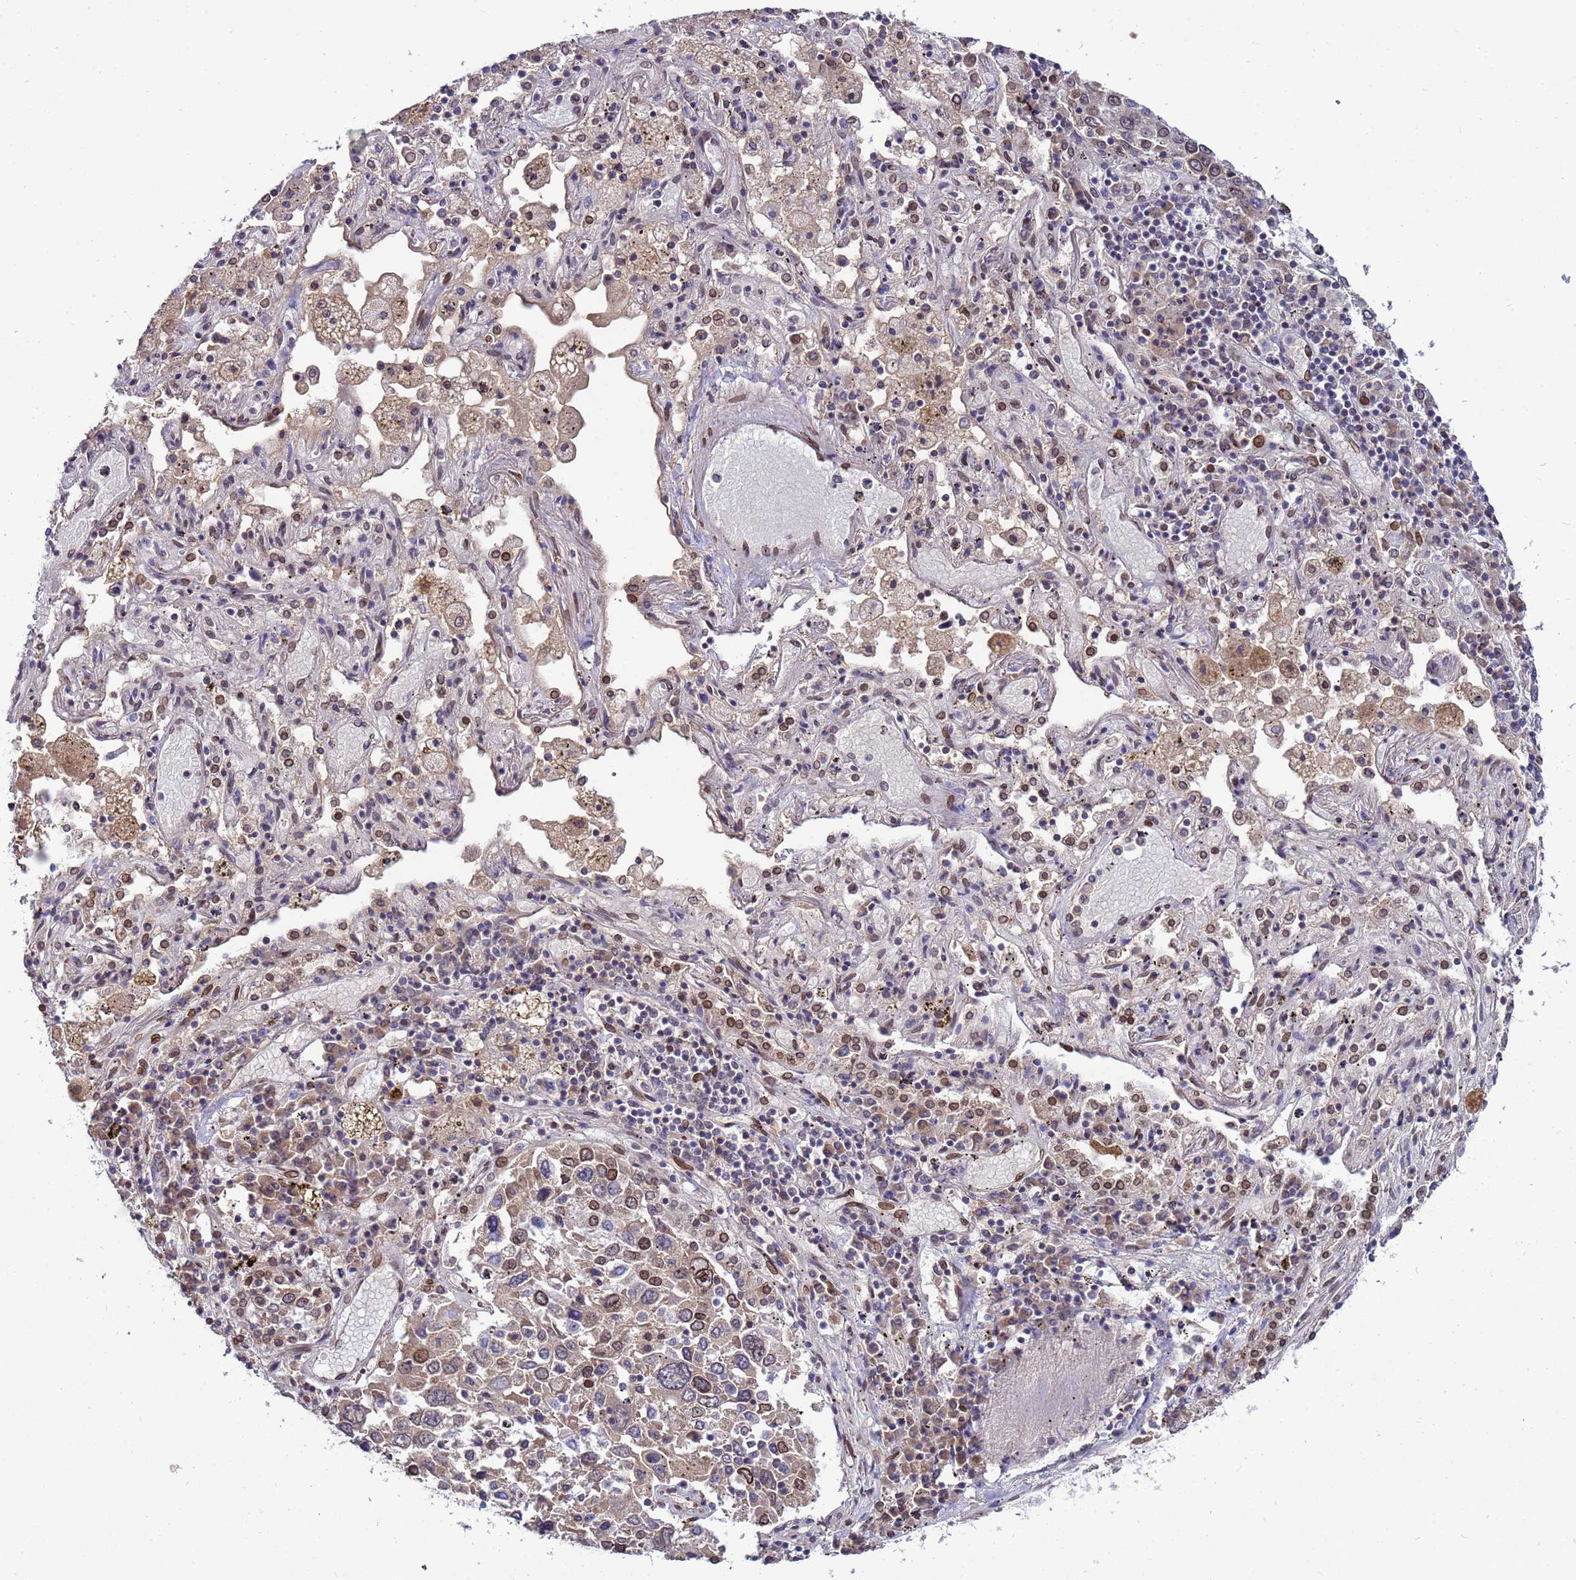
{"staining": {"intensity": "moderate", "quantity": "<25%", "location": "cytoplasmic/membranous,nuclear"}, "tissue": "lung cancer", "cell_type": "Tumor cells", "image_type": "cancer", "snomed": [{"axis": "morphology", "description": "Squamous cell carcinoma, NOS"}, {"axis": "topography", "description": "Lung"}], "caption": "Immunohistochemistry (IHC) (DAB) staining of human lung cancer (squamous cell carcinoma) displays moderate cytoplasmic/membranous and nuclear protein expression in approximately <25% of tumor cells.", "gene": "GPR135", "patient": {"sex": "male", "age": 65}}